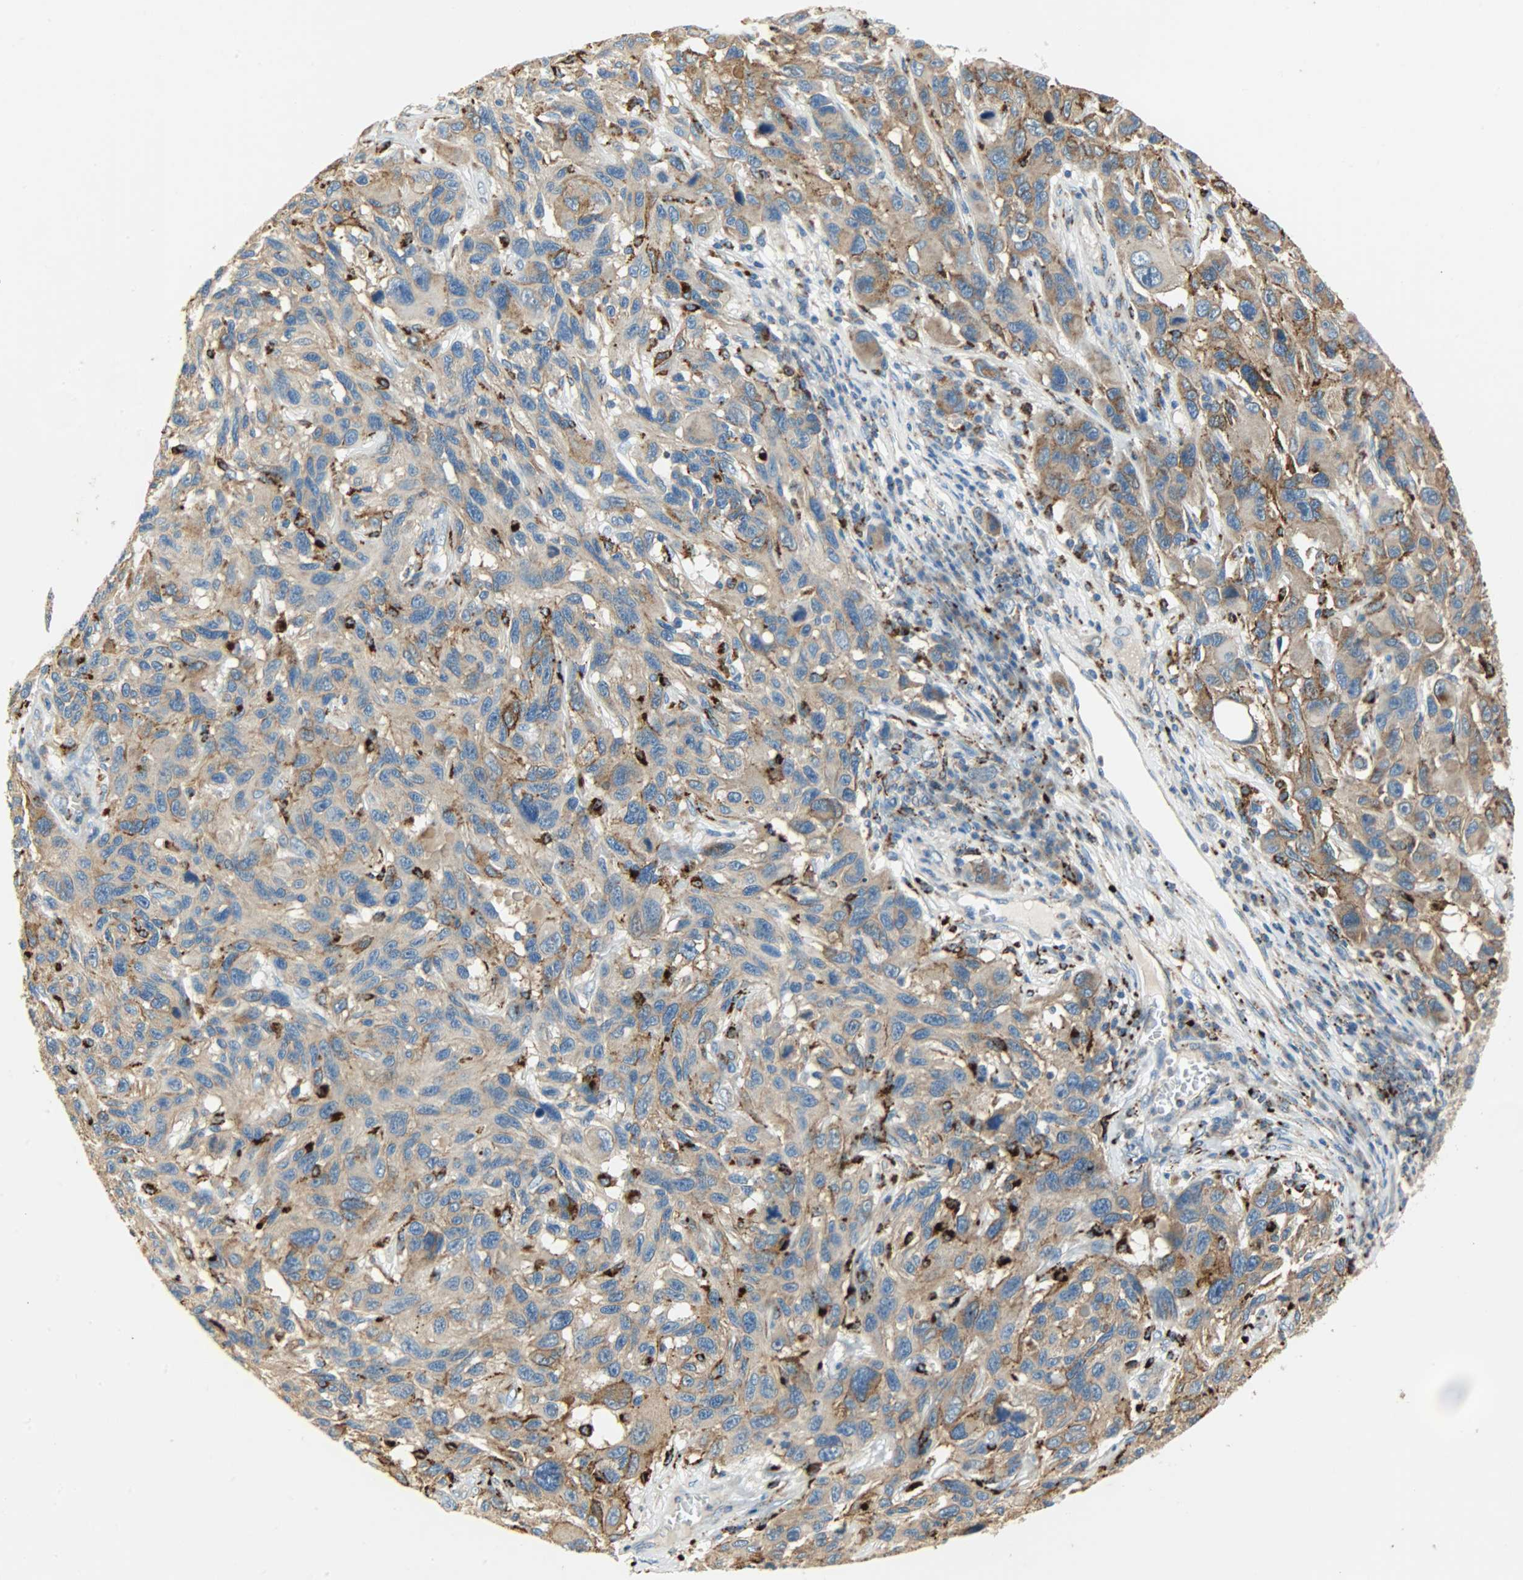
{"staining": {"intensity": "moderate", "quantity": ">75%", "location": "cytoplasmic/membranous"}, "tissue": "melanoma", "cell_type": "Tumor cells", "image_type": "cancer", "snomed": [{"axis": "morphology", "description": "Malignant melanoma, NOS"}, {"axis": "topography", "description": "Skin"}], "caption": "A micrograph showing moderate cytoplasmic/membranous staining in about >75% of tumor cells in malignant melanoma, as visualized by brown immunohistochemical staining.", "gene": "ASAH1", "patient": {"sex": "male", "age": 53}}